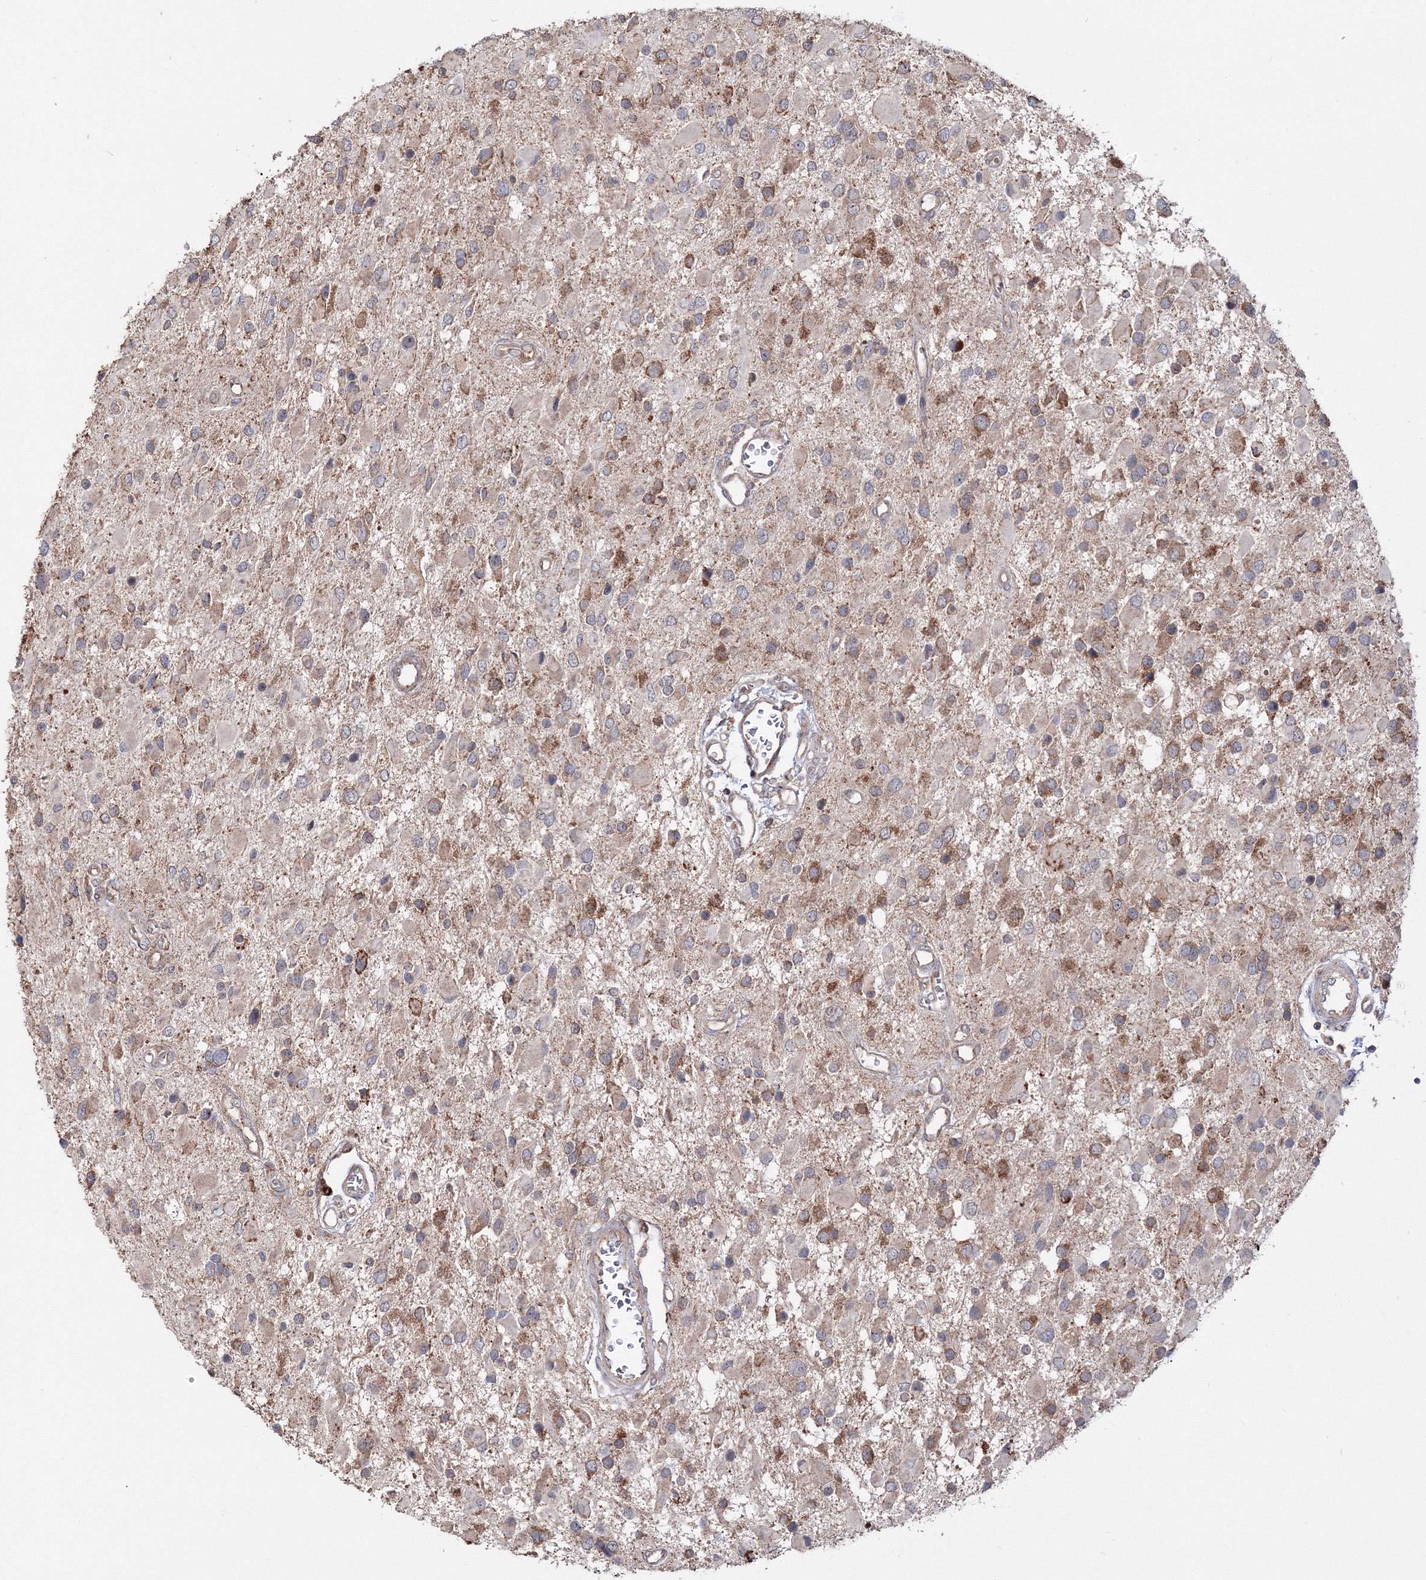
{"staining": {"intensity": "moderate", "quantity": "25%-75%", "location": "cytoplasmic/membranous"}, "tissue": "glioma", "cell_type": "Tumor cells", "image_type": "cancer", "snomed": [{"axis": "morphology", "description": "Glioma, malignant, High grade"}, {"axis": "topography", "description": "Brain"}], "caption": "Protein expression analysis of human glioma reveals moderate cytoplasmic/membranous positivity in approximately 25%-75% of tumor cells.", "gene": "PEX13", "patient": {"sex": "male", "age": 53}}